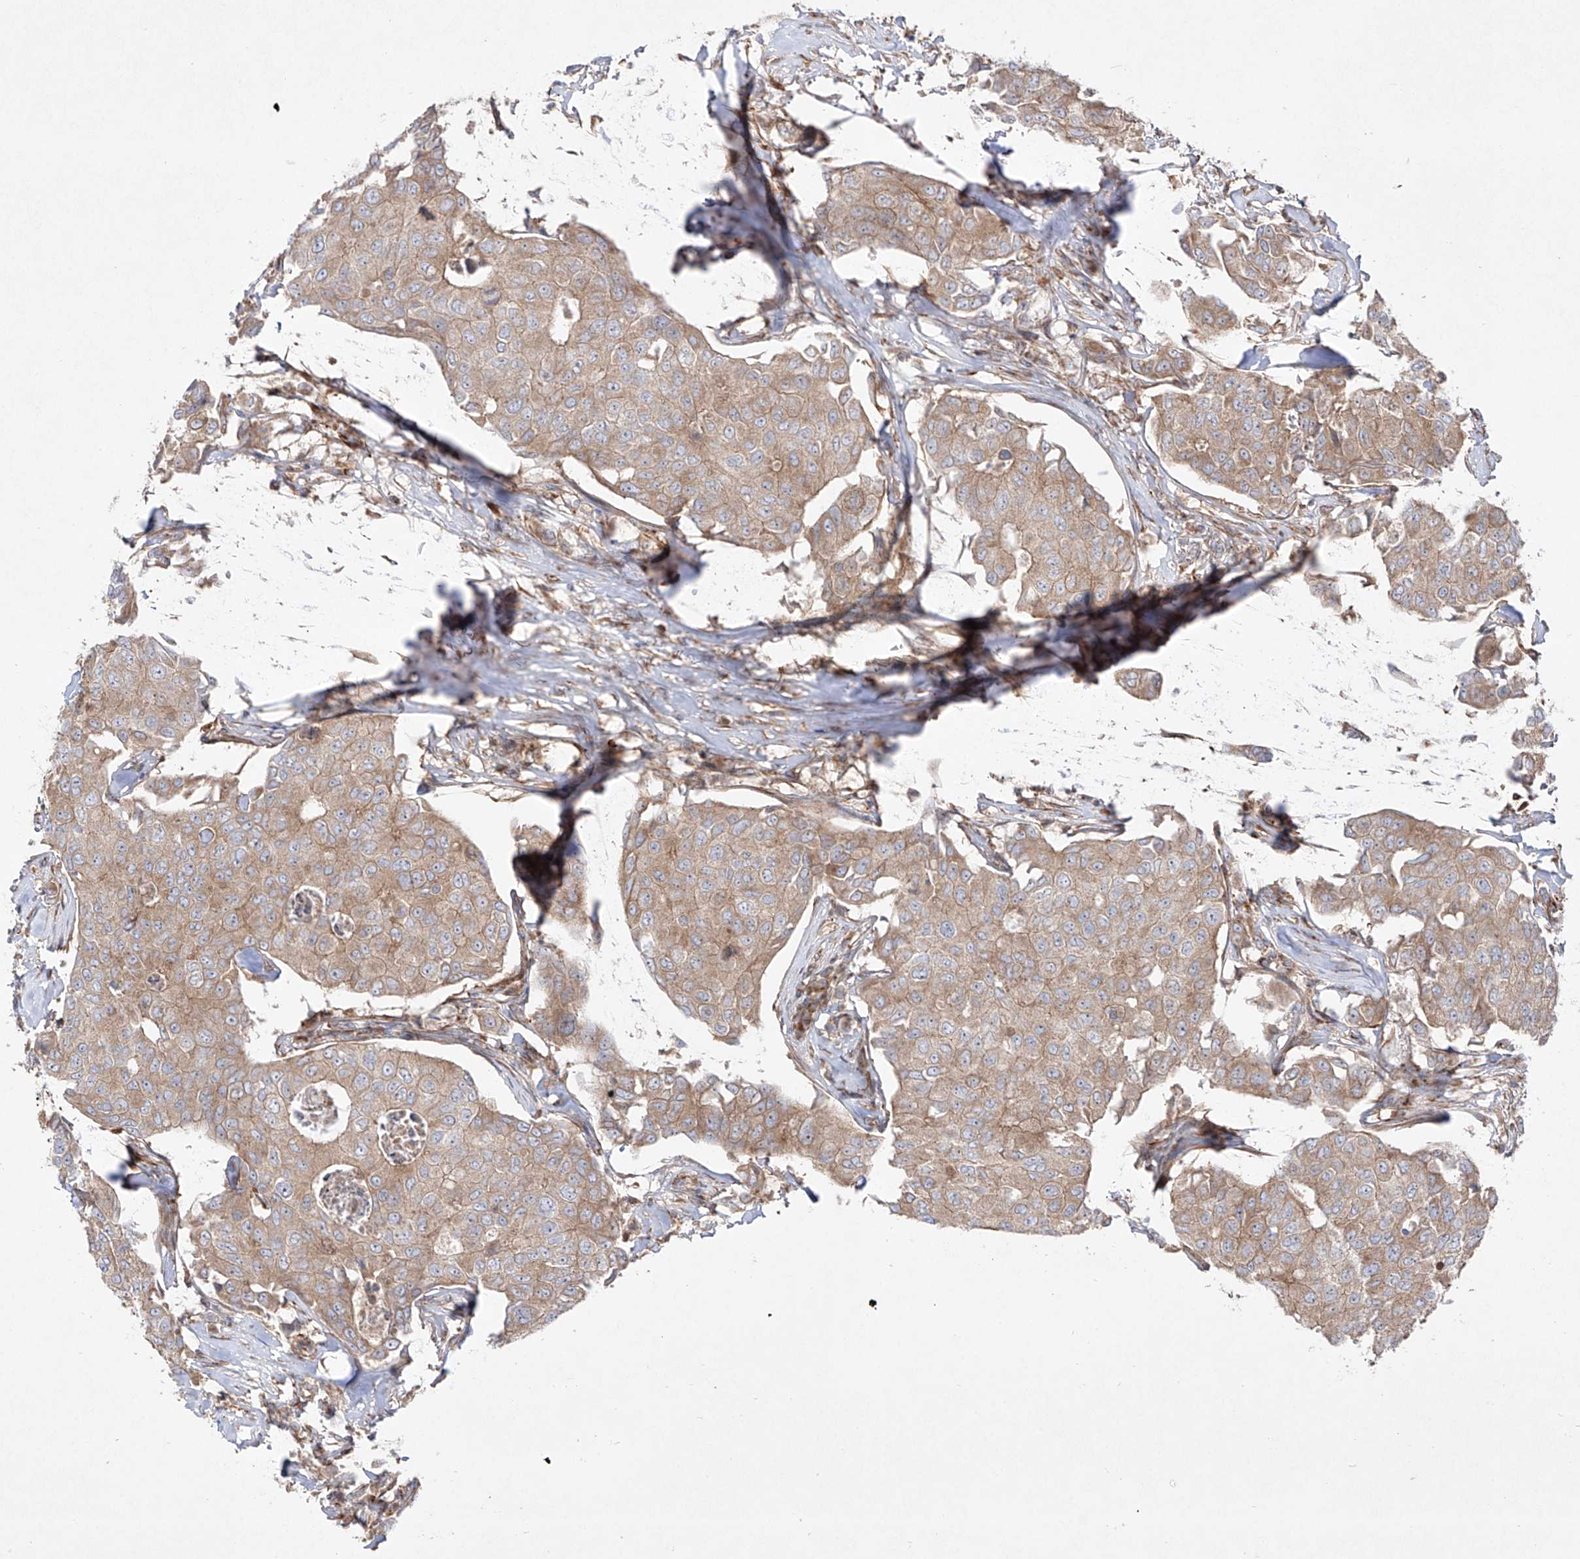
{"staining": {"intensity": "weak", "quantity": ">75%", "location": "cytoplasmic/membranous"}, "tissue": "breast cancer", "cell_type": "Tumor cells", "image_type": "cancer", "snomed": [{"axis": "morphology", "description": "Duct carcinoma"}, {"axis": "topography", "description": "Breast"}], "caption": "Protein expression analysis of human invasive ductal carcinoma (breast) reveals weak cytoplasmic/membranous expression in about >75% of tumor cells.", "gene": "YKT6", "patient": {"sex": "female", "age": 80}}